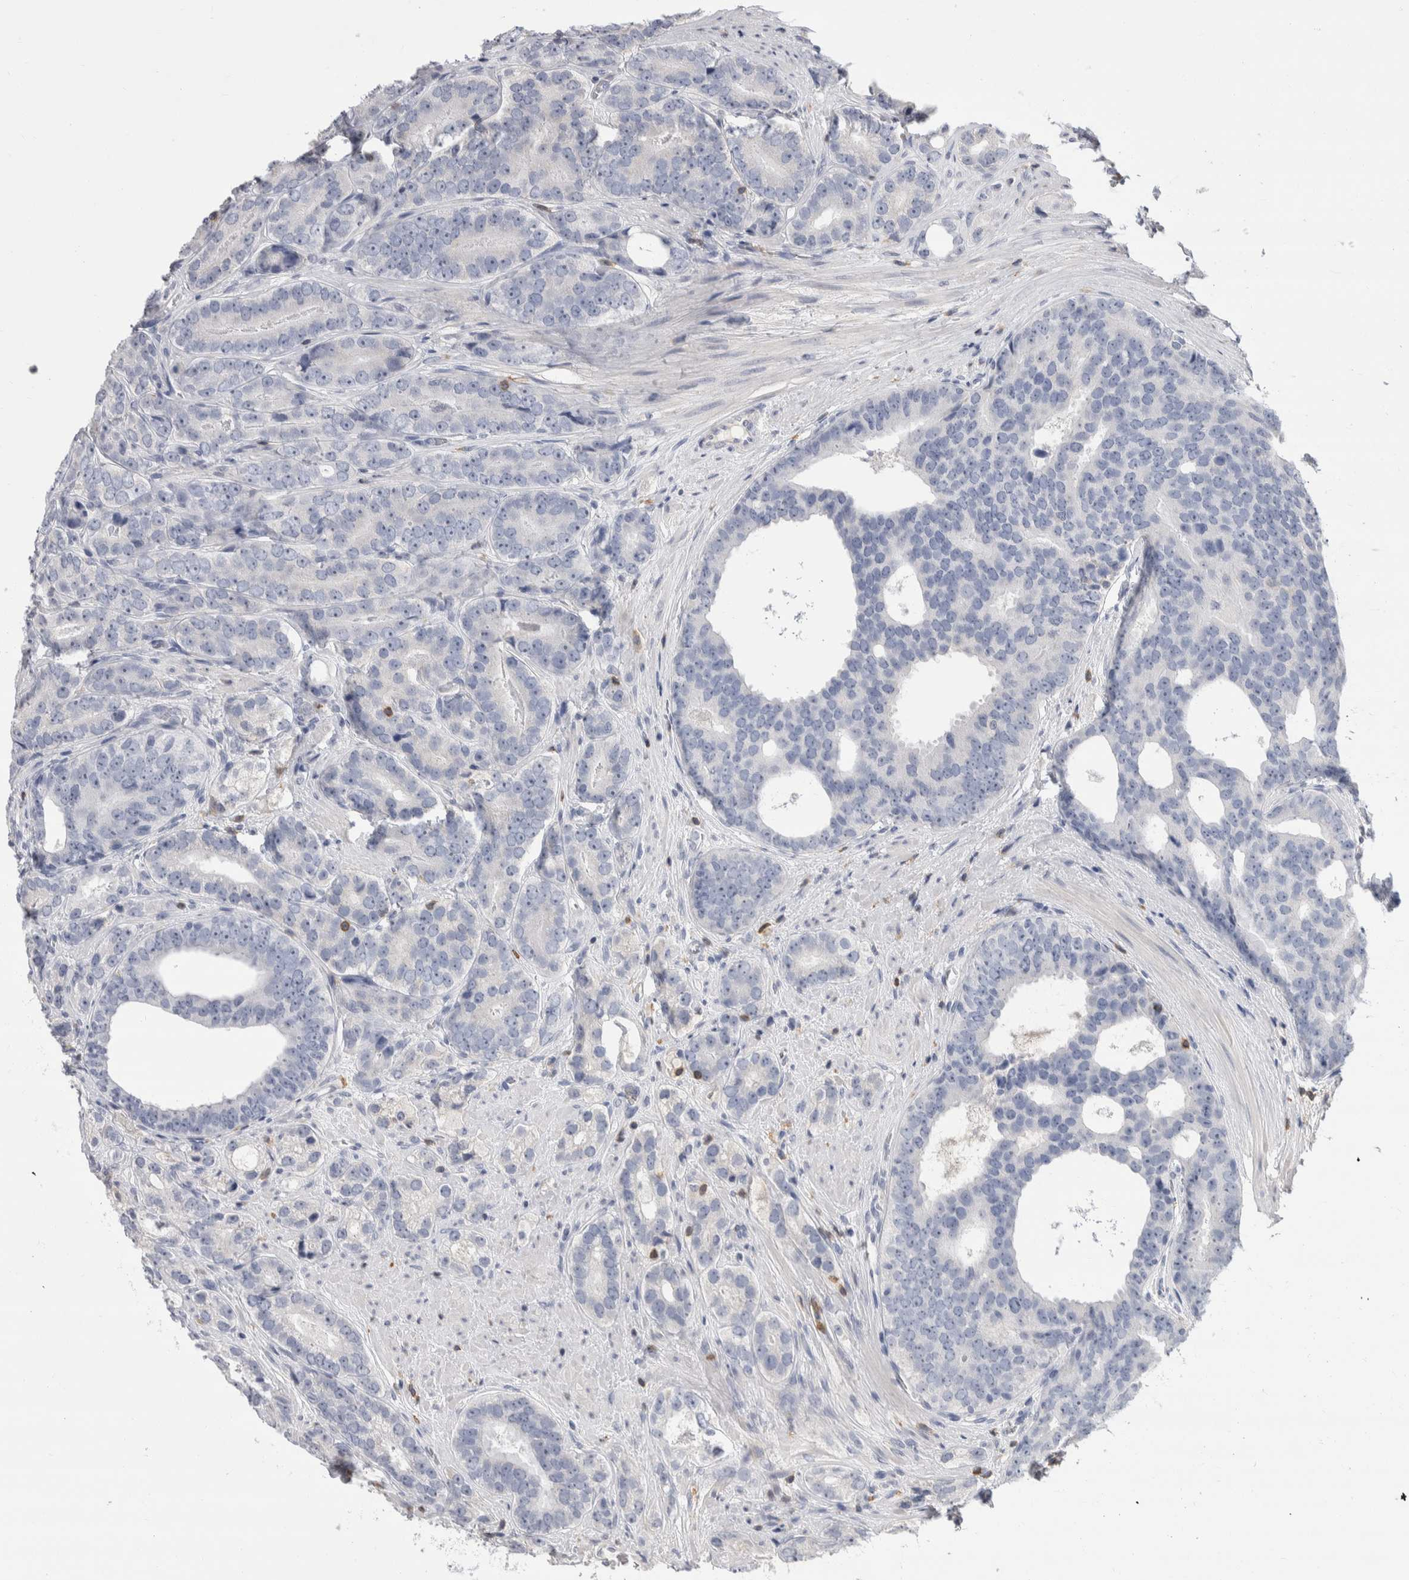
{"staining": {"intensity": "negative", "quantity": "none", "location": "none"}, "tissue": "prostate cancer", "cell_type": "Tumor cells", "image_type": "cancer", "snomed": [{"axis": "morphology", "description": "Adenocarcinoma, High grade"}, {"axis": "topography", "description": "Prostate"}], "caption": "DAB immunohistochemical staining of human adenocarcinoma (high-grade) (prostate) displays no significant staining in tumor cells. (Immunohistochemistry (ihc), brightfield microscopy, high magnification).", "gene": "CEP295NL", "patient": {"sex": "male", "age": 56}}